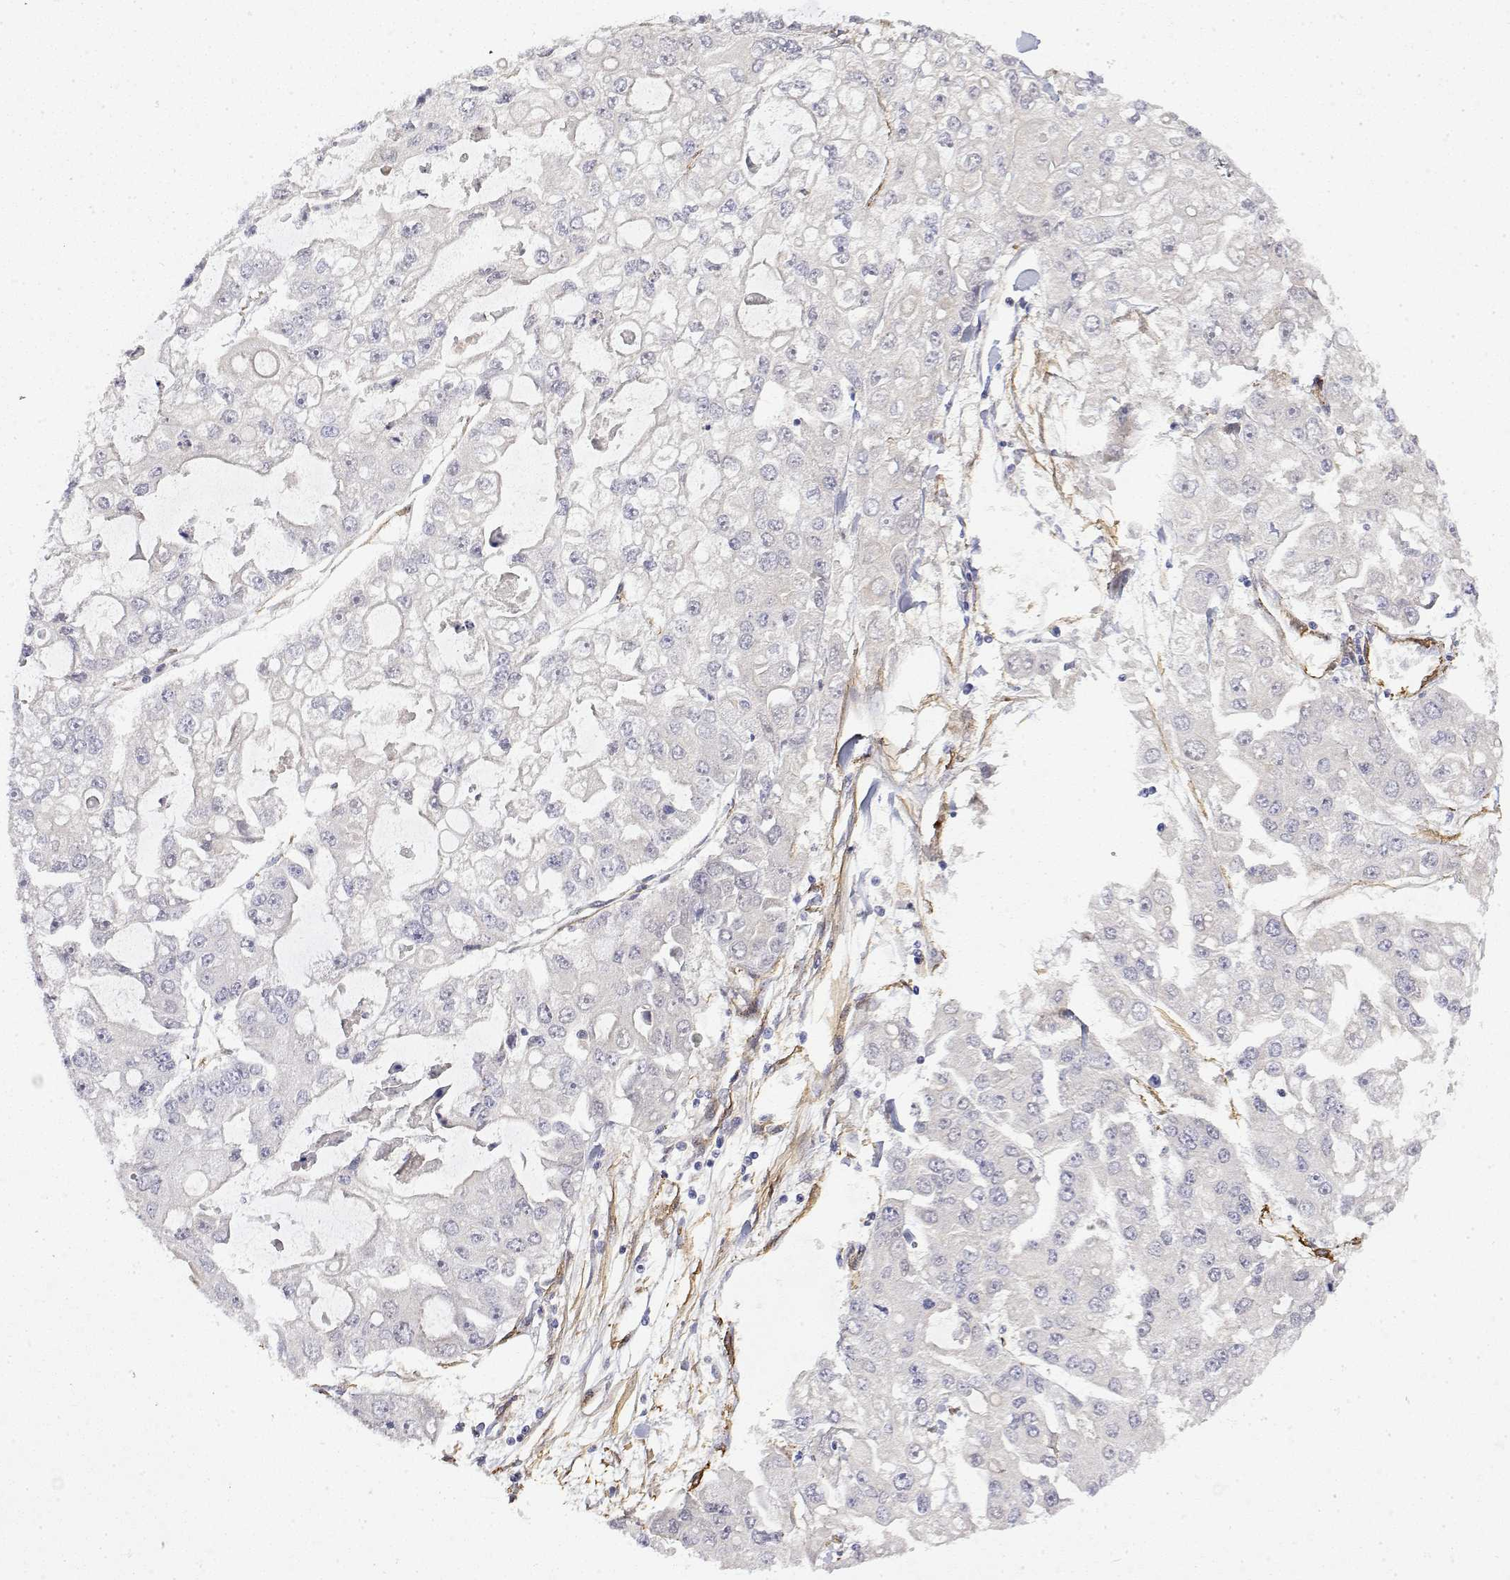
{"staining": {"intensity": "negative", "quantity": "none", "location": "none"}, "tissue": "ovarian cancer", "cell_type": "Tumor cells", "image_type": "cancer", "snomed": [{"axis": "morphology", "description": "Cystadenocarcinoma, serous, NOS"}, {"axis": "topography", "description": "Ovary"}], "caption": "An image of human ovarian serous cystadenocarcinoma is negative for staining in tumor cells.", "gene": "SOWAHD", "patient": {"sex": "female", "age": 56}}